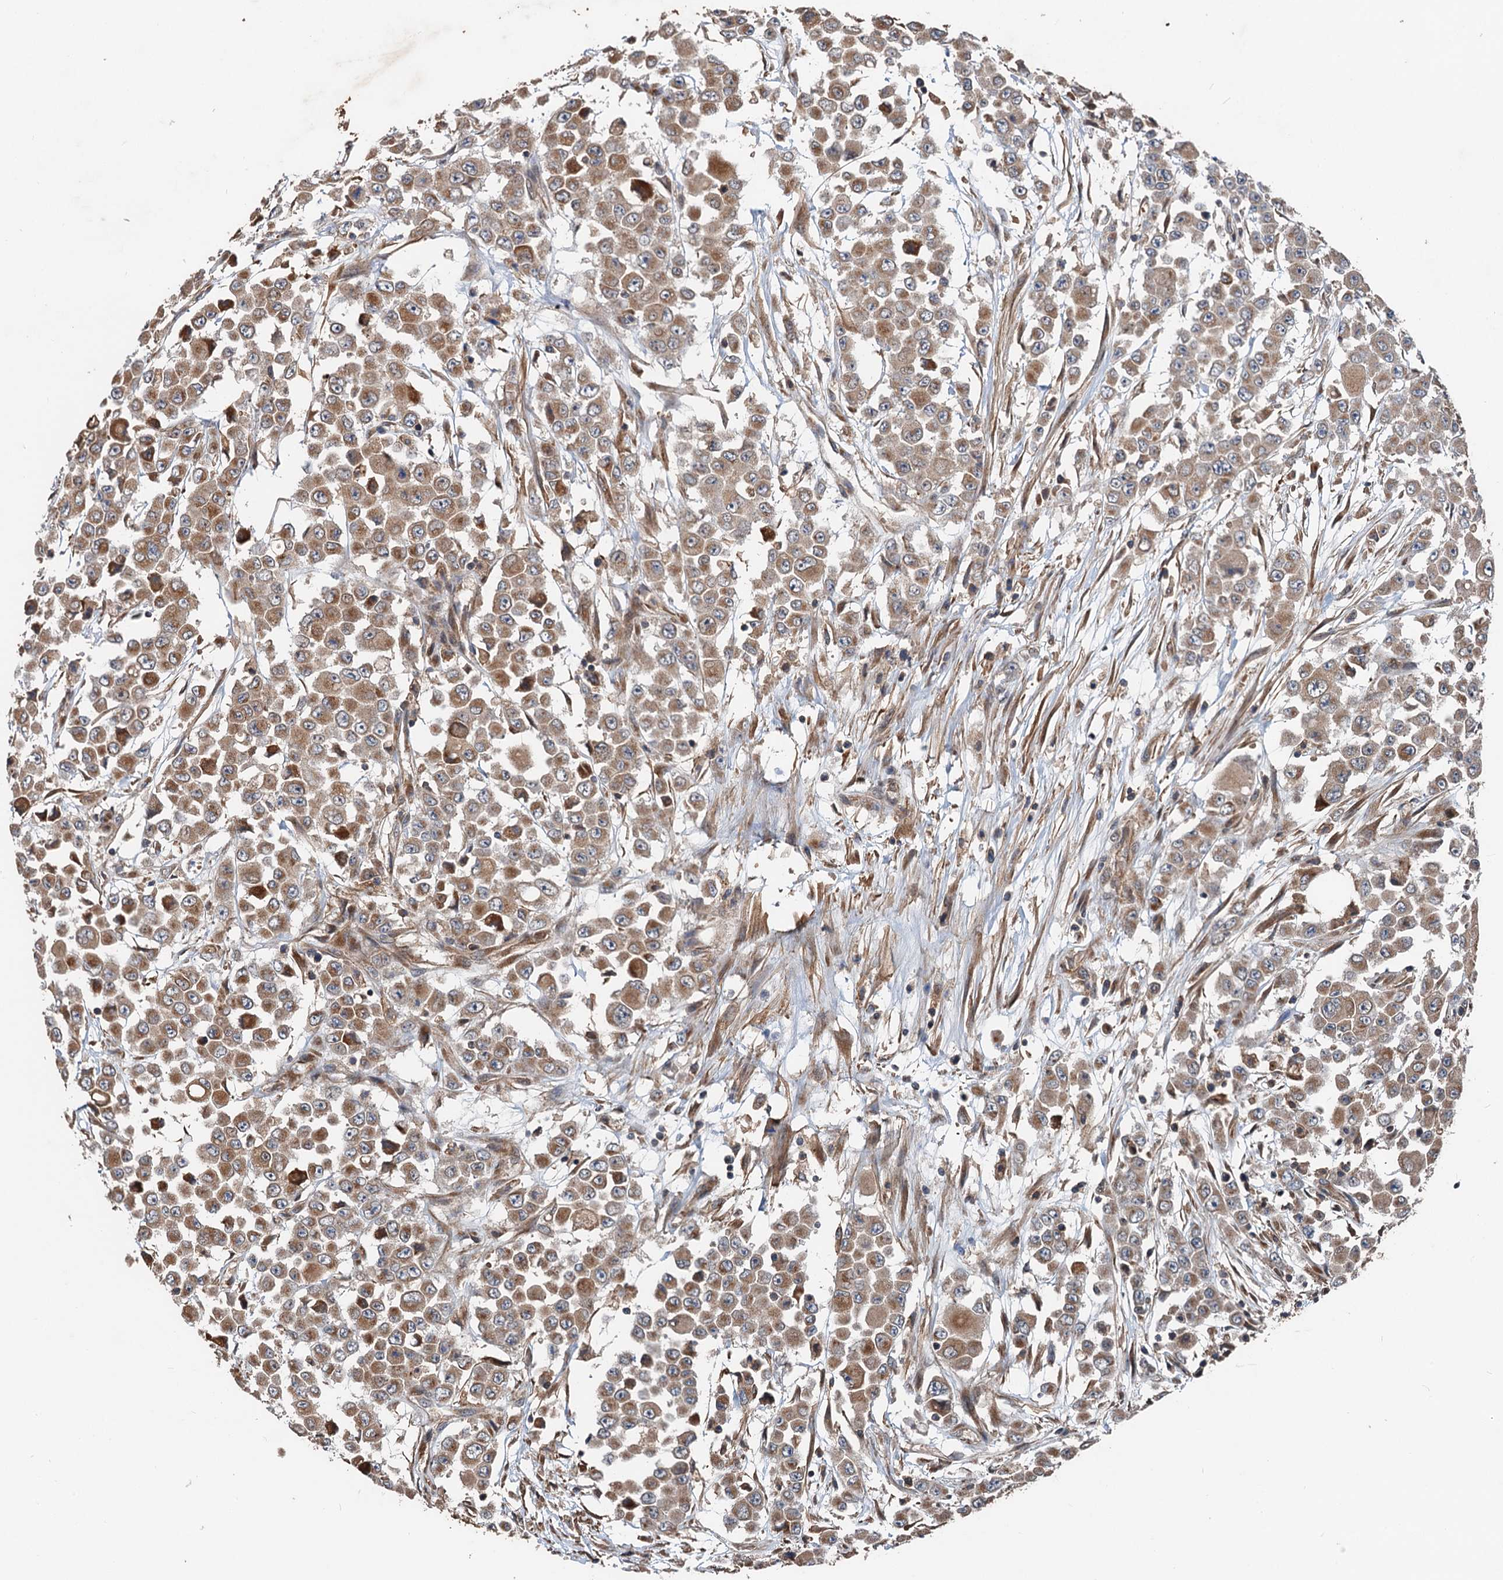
{"staining": {"intensity": "moderate", "quantity": ">75%", "location": "cytoplasmic/membranous"}, "tissue": "colorectal cancer", "cell_type": "Tumor cells", "image_type": "cancer", "snomed": [{"axis": "morphology", "description": "Adenocarcinoma, NOS"}, {"axis": "topography", "description": "Colon"}], "caption": "A medium amount of moderate cytoplasmic/membranous positivity is present in approximately >75% of tumor cells in colorectal adenocarcinoma tissue. Using DAB (brown) and hematoxylin (blue) stains, captured at high magnification using brightfield microscopy.", "gene": "ANKRD26", "patient": {"sex": "male", "age": 51}}